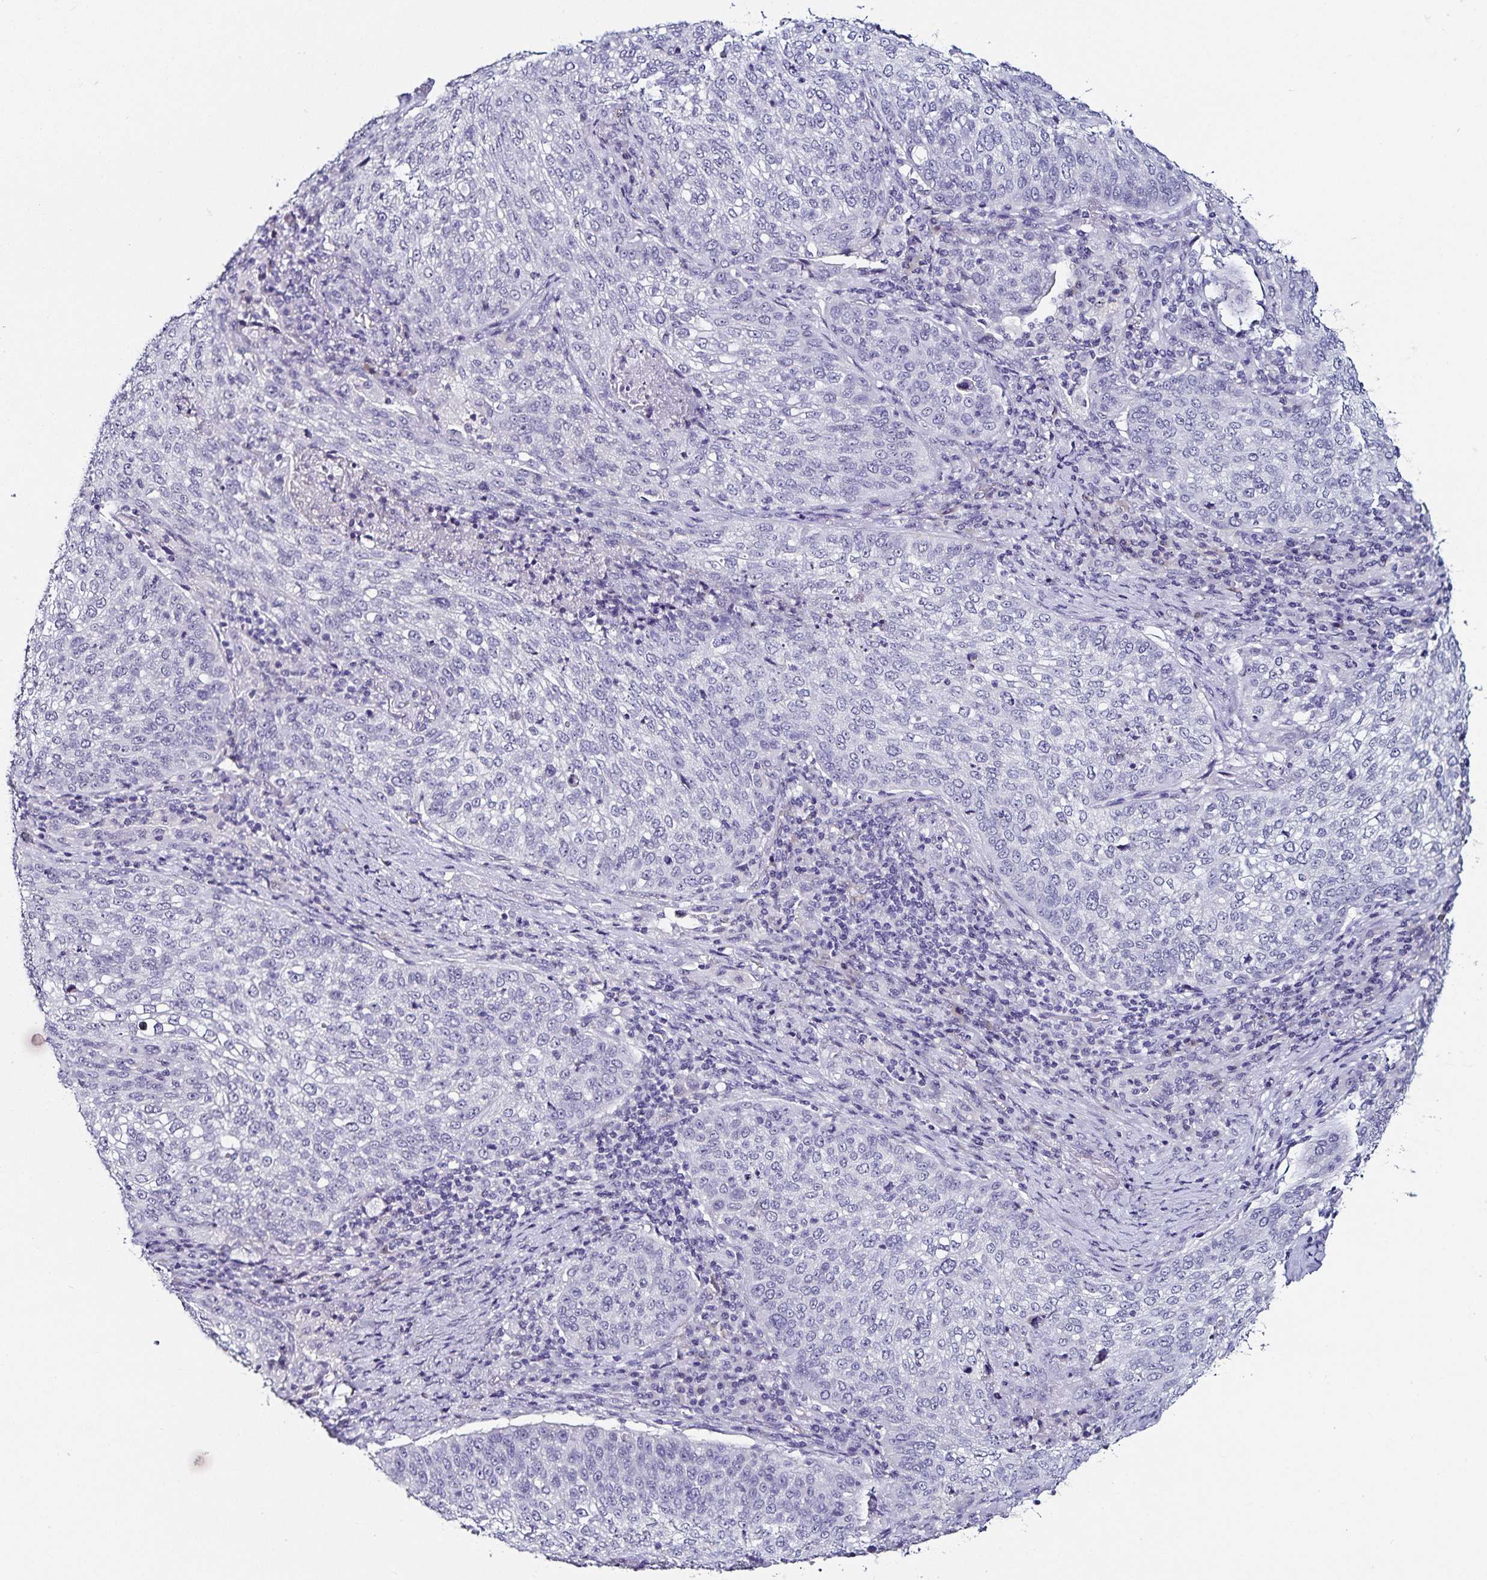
{"staining": {"intensity": "negative", "quantity": "none", "location": "none"}, "tissue": "lung cancer", "cell_type": "Tumor cells", "image_type": "cancer", "snomed": [{"axis": "morphology", "description": "Squamous cell carcinoma, NOS"}, {"axis": "topography", "description": "Lung"}], "caption": "Immunohistochemical staining of human lung cancer (squamous cell carcinoma) reveals no significant expression in tumor cells.", "gene": "TSPAN7", "patient": {"sex": "male", "age": 63}}